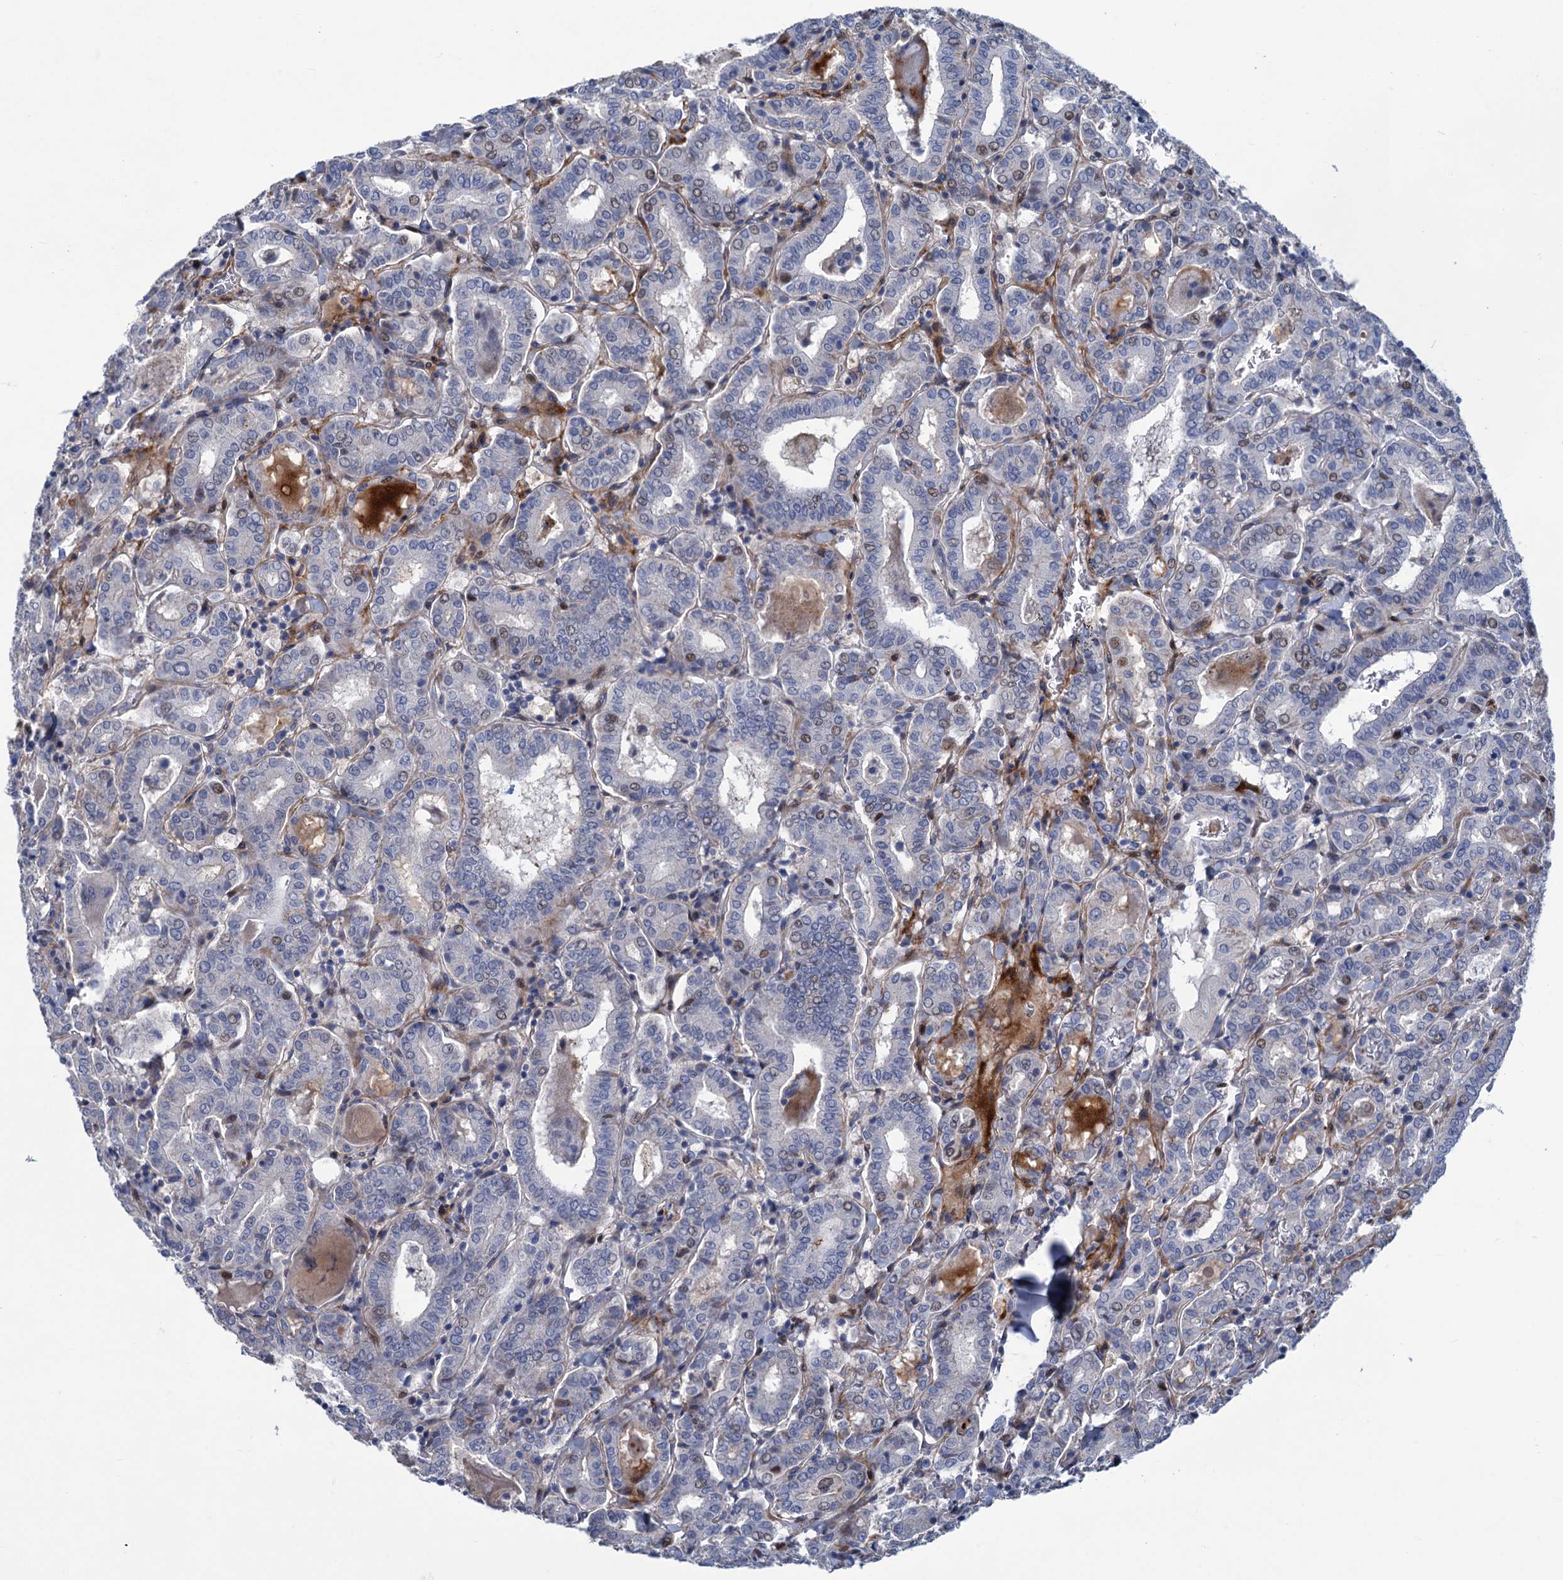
{"staining": {"intensity": "weak", "quantity": "25%-75%", "location": "nuclear"}, "tissue": "thyroid cancer", "cell_type": "Tumor cells", "image_type": "cancer", "snomed": [{"axis": "morphology", "description": "Papillary adenocarcinoma, NOS"}, {"axis": "topography", "description": "Thyroid gland"}], "caption": "The image displays staining of thyroid cancer (papillary adenocarcinoma), revealing weak nuclear protein positivity (brown color) within tumor cells.", "gene": "ESYT3", "patient": {"sex": "female", "age": 72}}